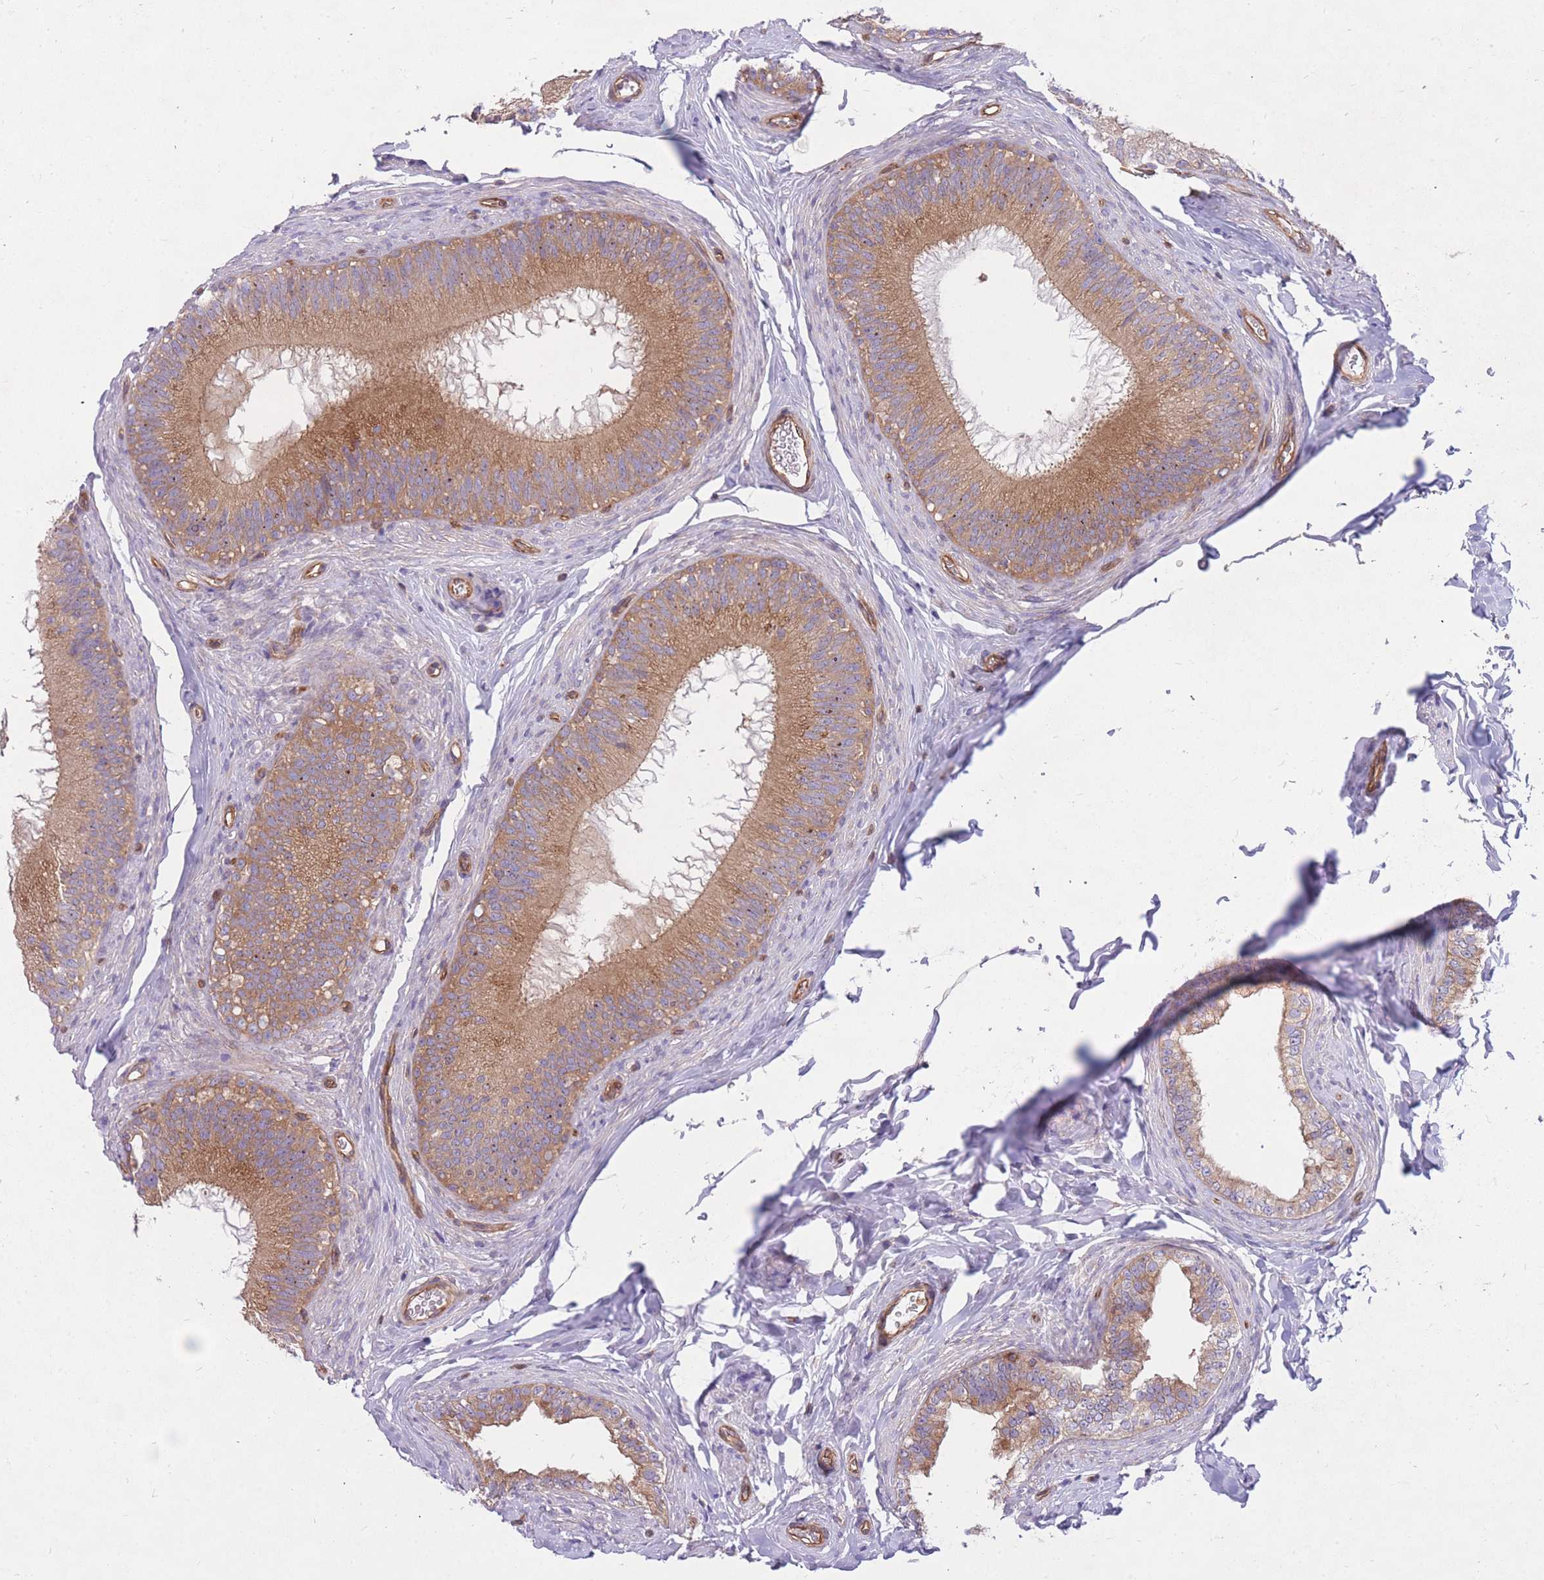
{"staining": {"intensity": "moderate", "quantity": ">75%", "location": "cytoplasmic/membranous"}, "tissue": "epididymis", "cell_type": "Glandular cells", "image_type": "normal", "snomed": [{"axis": "morphology", "description": "Normal tissue, NOS"}, {"axis": "topography", "description": "Epididymis"}], "caption": "The immunohistochemical stain shows moderate cytoplasmic/membranous expression in glandular cells of normal epididymis. (IHC, brightfield microscopy, high magnification).", "gene": "GGA1", "patient": {"sex": "male", "age": 38}}